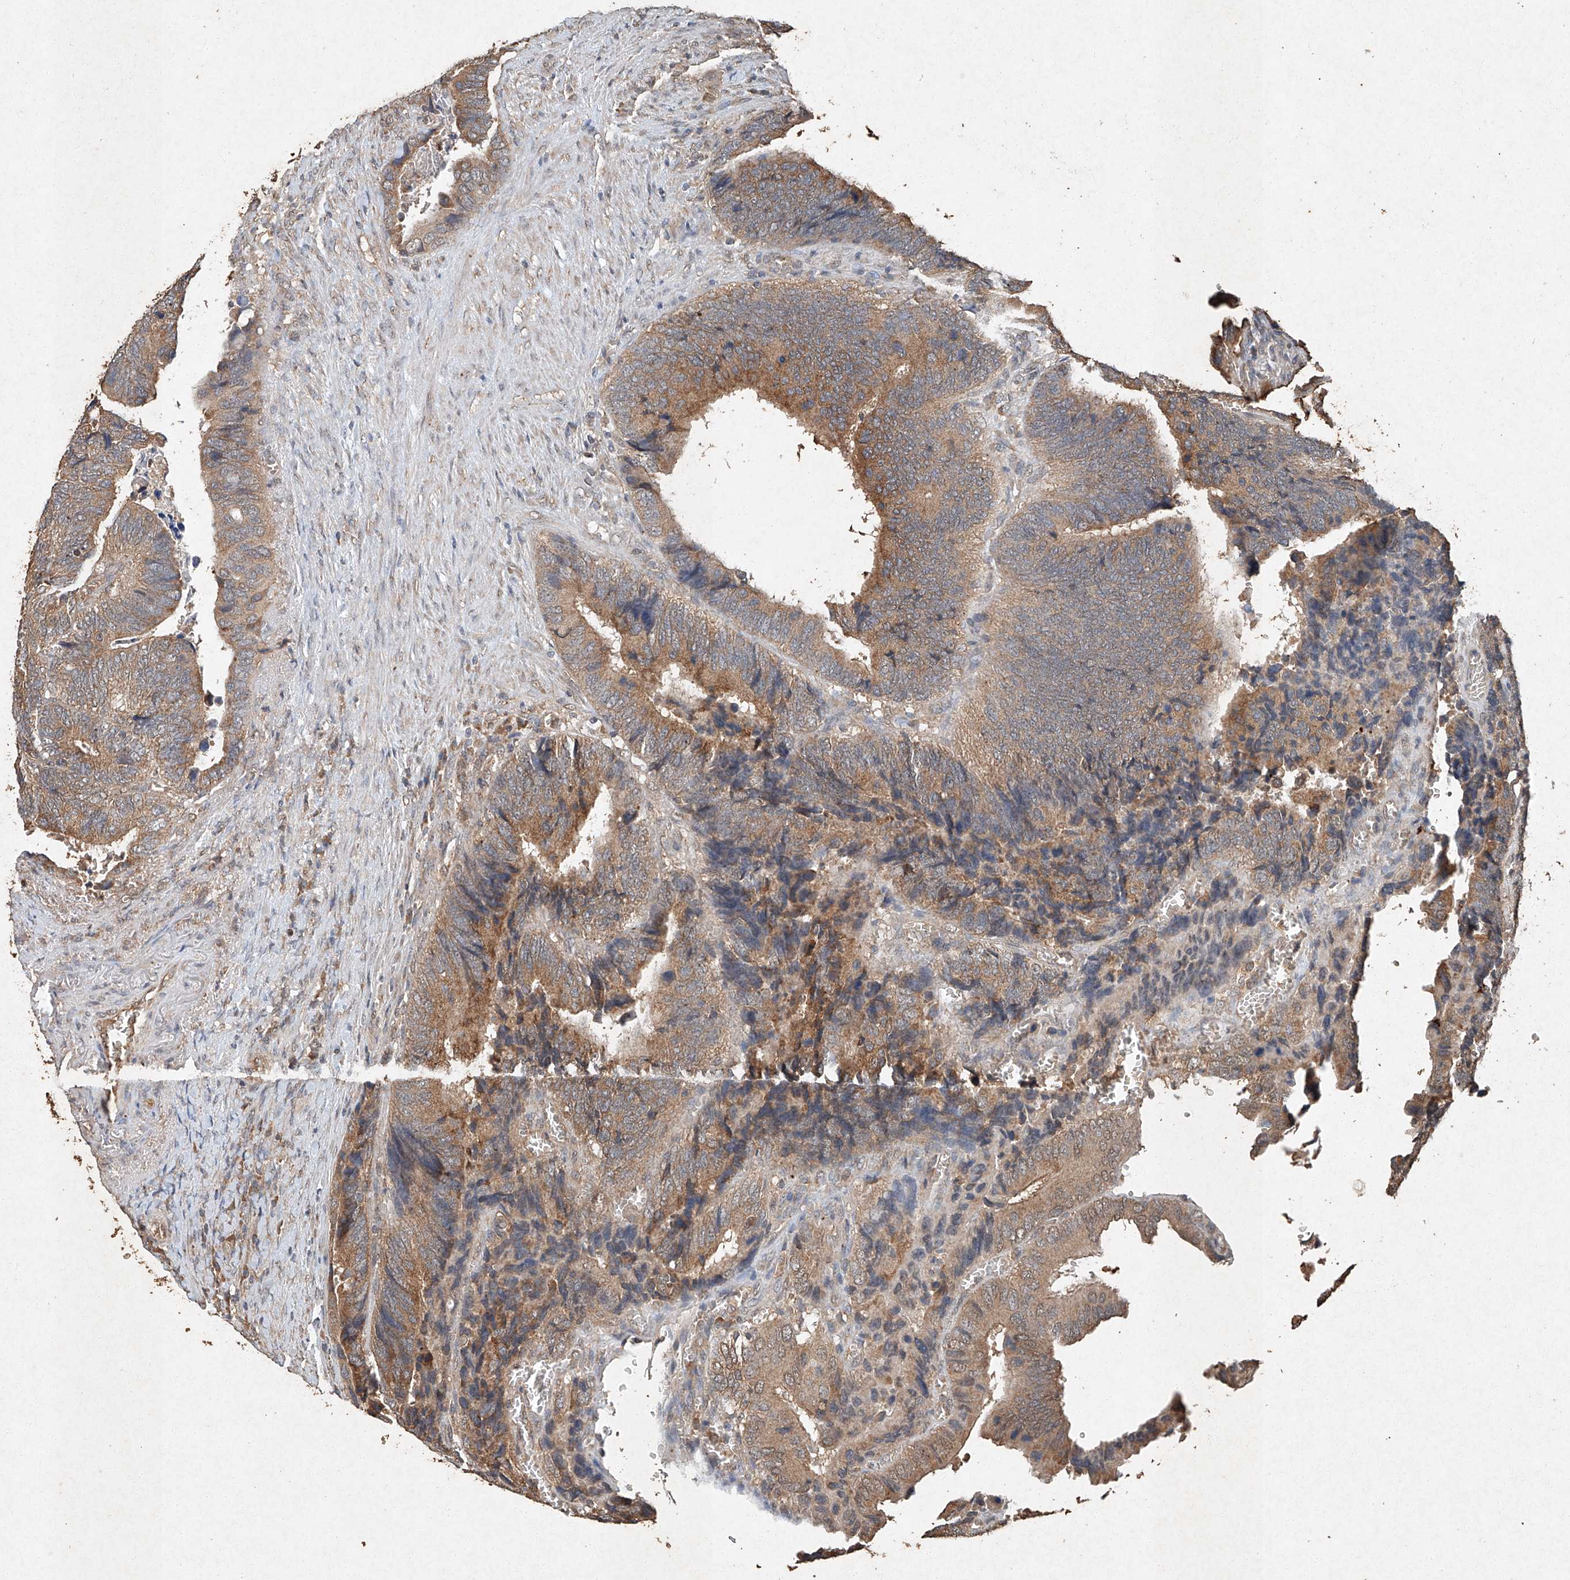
{"staining": {"intensity": "moderate", "quantity": ">75%", "location": "cytoplasmic/membranous"}, "tissue": "colorectal cancer", "cell_type": "Tumor cells", "image_type": "cancer", "snomed": [{"axis": "morphology", "description": "Adenocarcinoma, NOS"}, {"axis": "topography", "description": "Colon"}], "caption": "Tumor cells show moderate cytoplasmic/membranous expression in approximately >75% of cells in adenocarcinoma (colorectal).", "gene": "STK3", "patient": {"sex": "male", "age": 72}}